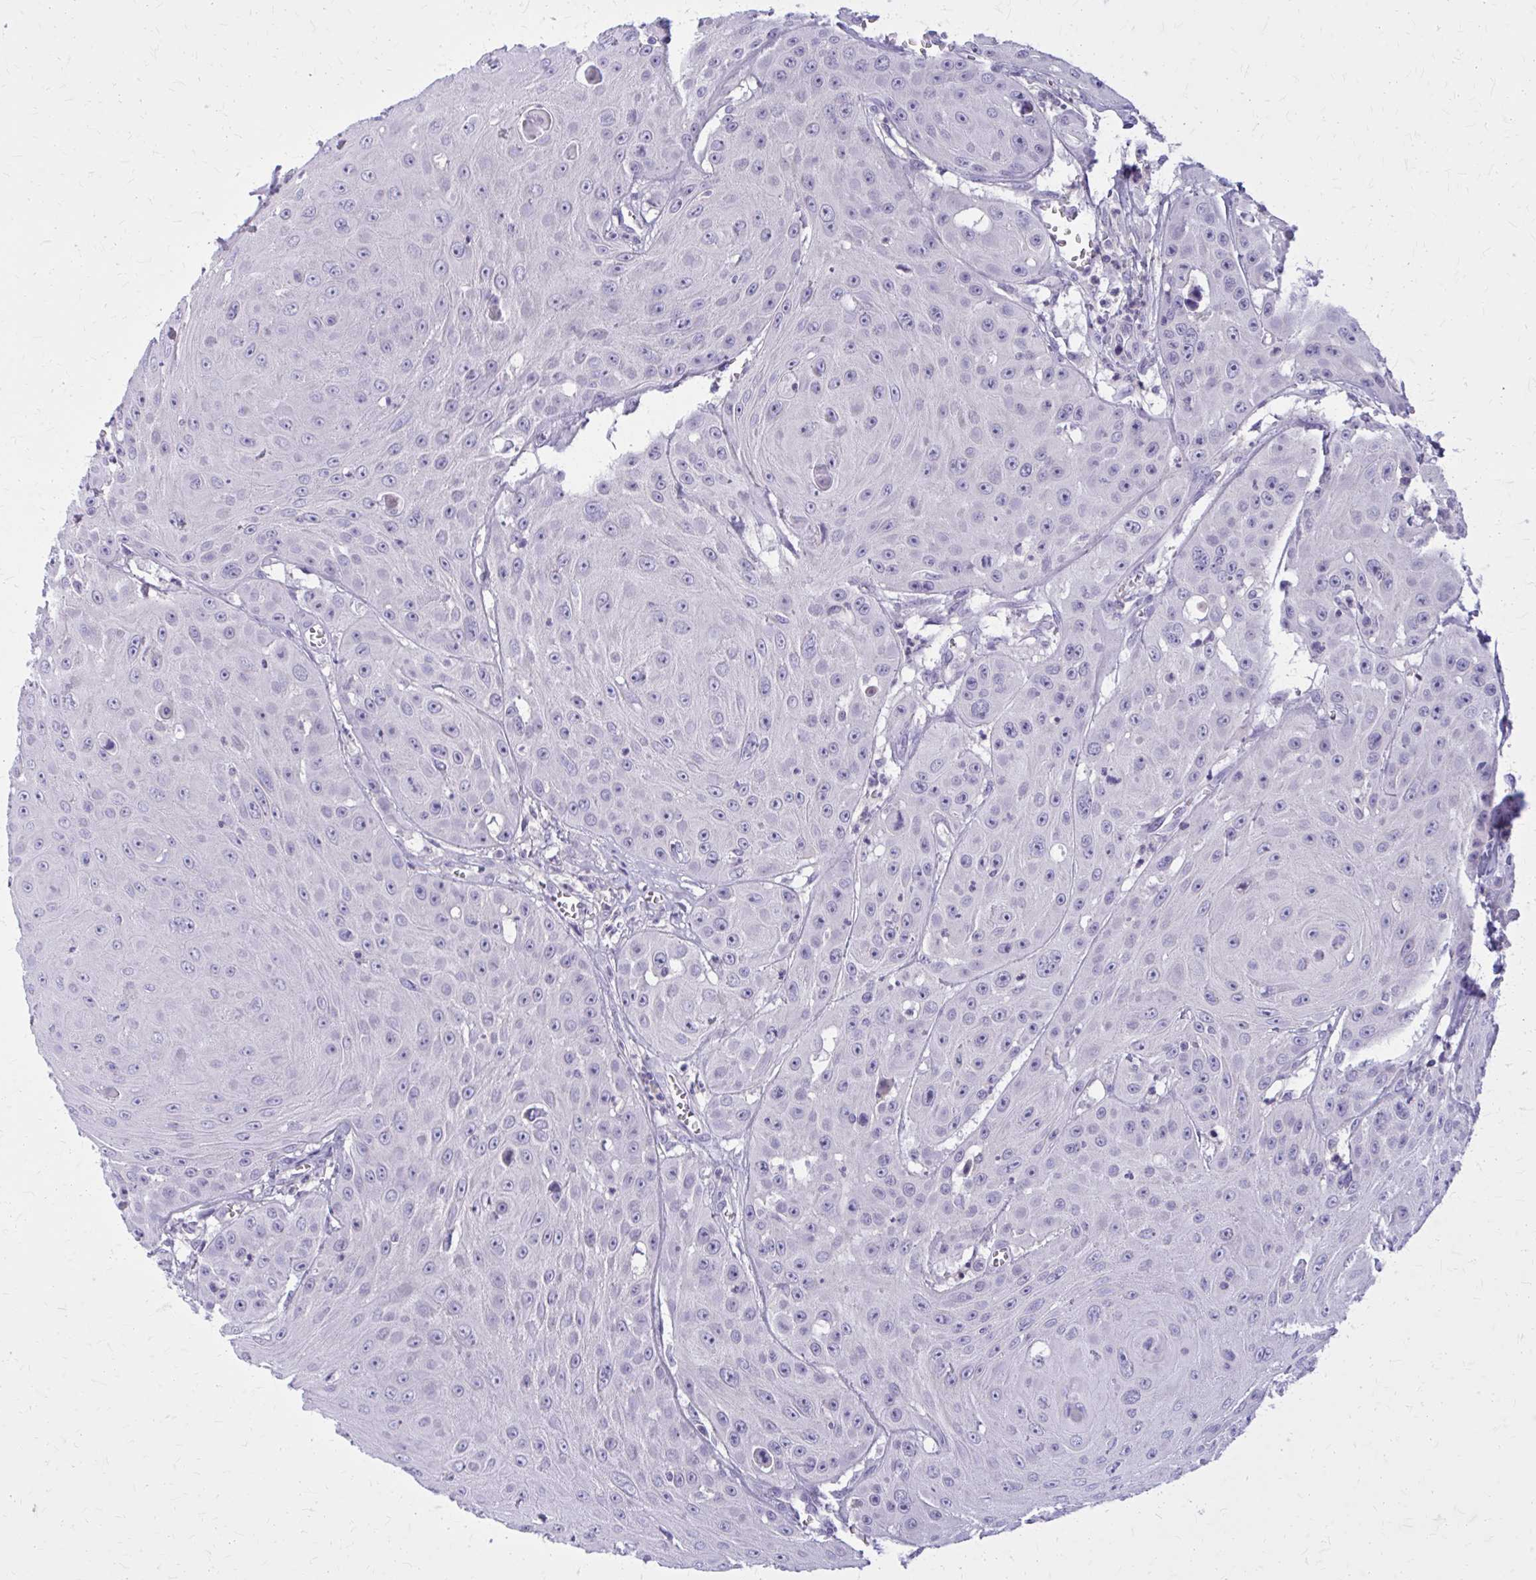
{"staining": {"intensity": "negative", "quantity": "none", "location": "none"}, "tissue": "head and neck cancer", "cell_type": "Tumor cells", "image_type": "cancer", "snomed": [{"axis": "morphology", "description": "Squamous cell carcinoma, NOS"}, {"axis": "topography", "description": "Oral tissue"}, {"axis": "topography", "description": "Head-Neck"}], "caption": "Squamous cell carcinoma (head and neck) was stained to show a protein in brown. There is no significant positivity in tumor cells.", "gene": "OR4A47", "patient": {"sex": "male", "age": 81}}